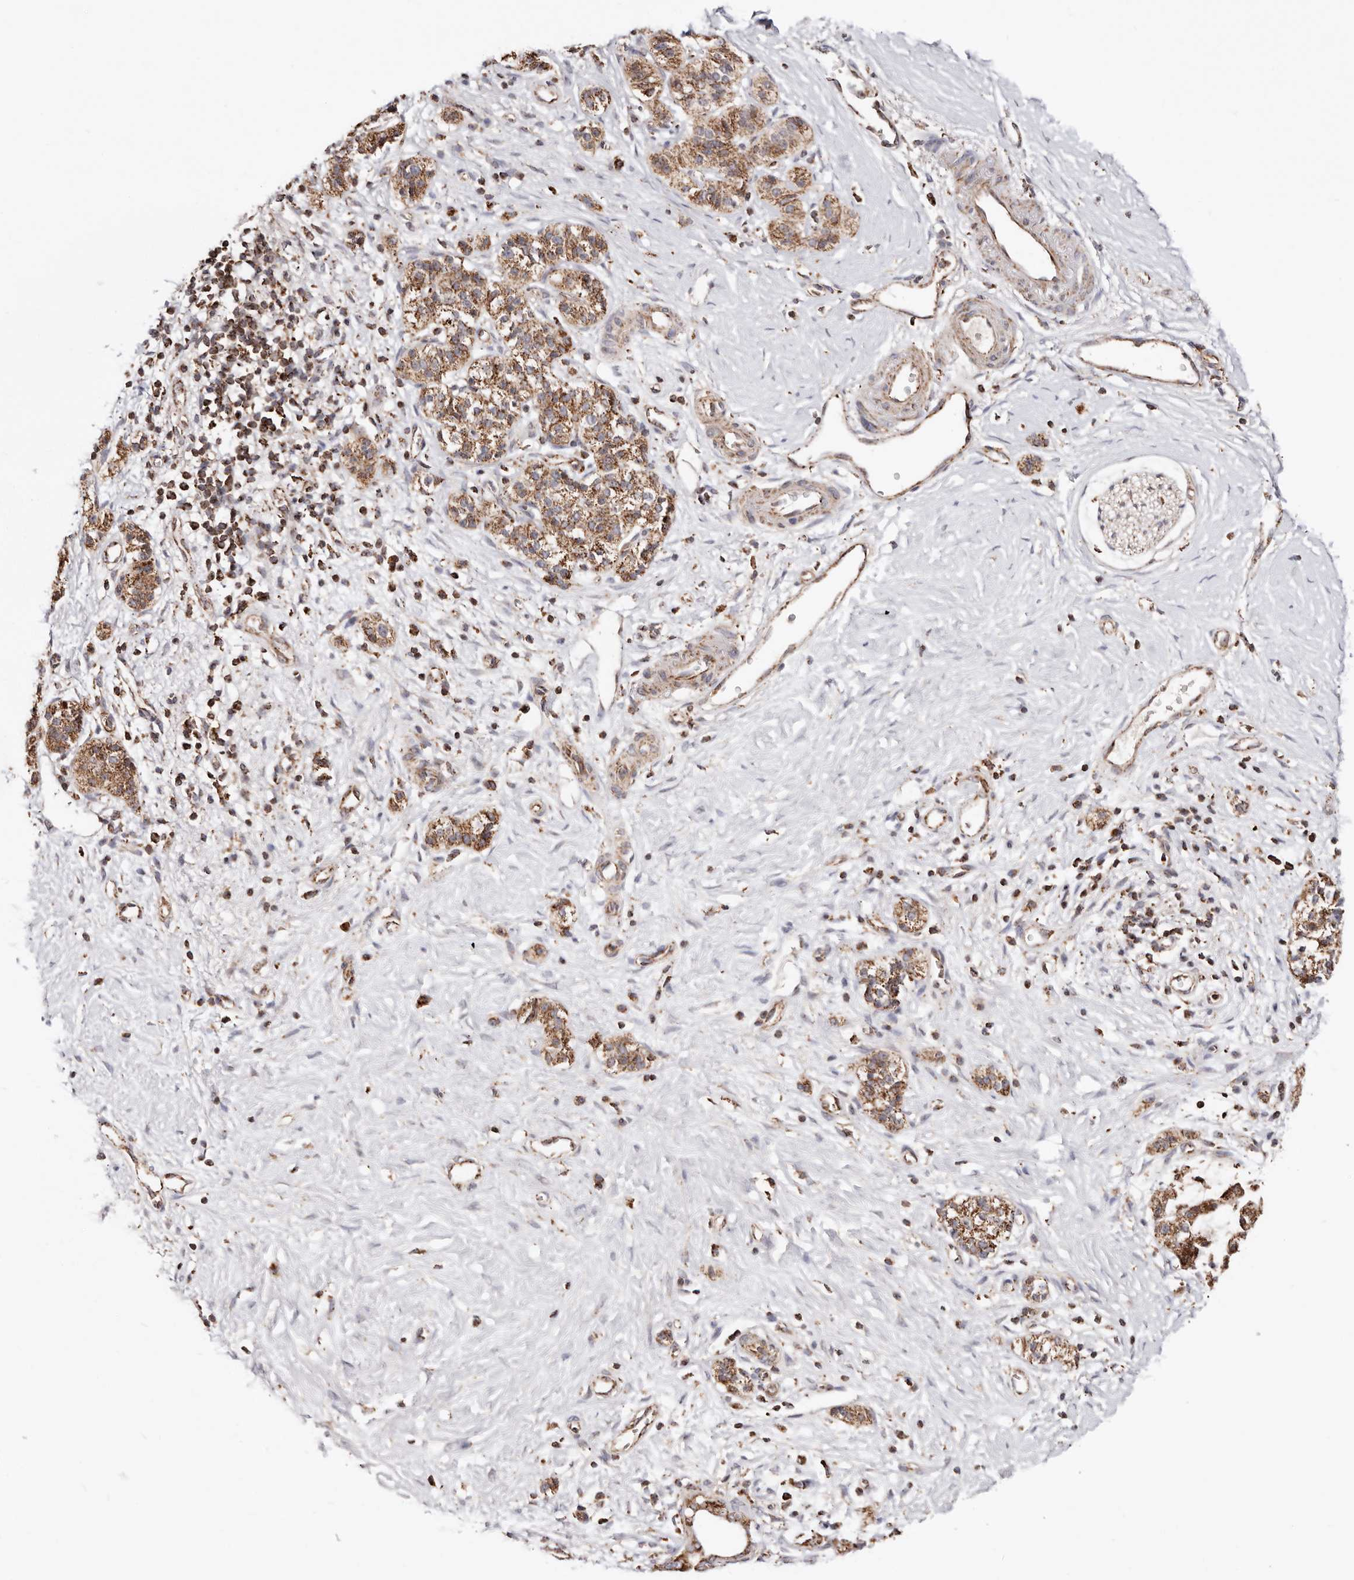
{"staining": {"intensity": "moderate", "quantity": ">75%", "location": "cytoplasmic/membranous"}, "tissue": "pancreatic cancer", "cell_type": "Tumor cells", "image_type": "cancer", "snomed": [{"axis": "morphology", "description": "Adenocarcinoma, NOS"}, {"axis": "topography", "description": "Pancreas"}], "caption": "Tumor cells reveal medium levels of moderate cytoplasmic/membranous staining in approximately >75% of cells in human pancreatic adenocarcinoma.", "gene": "PRKACB", "patient": {"sex": "male", "age": 50}}